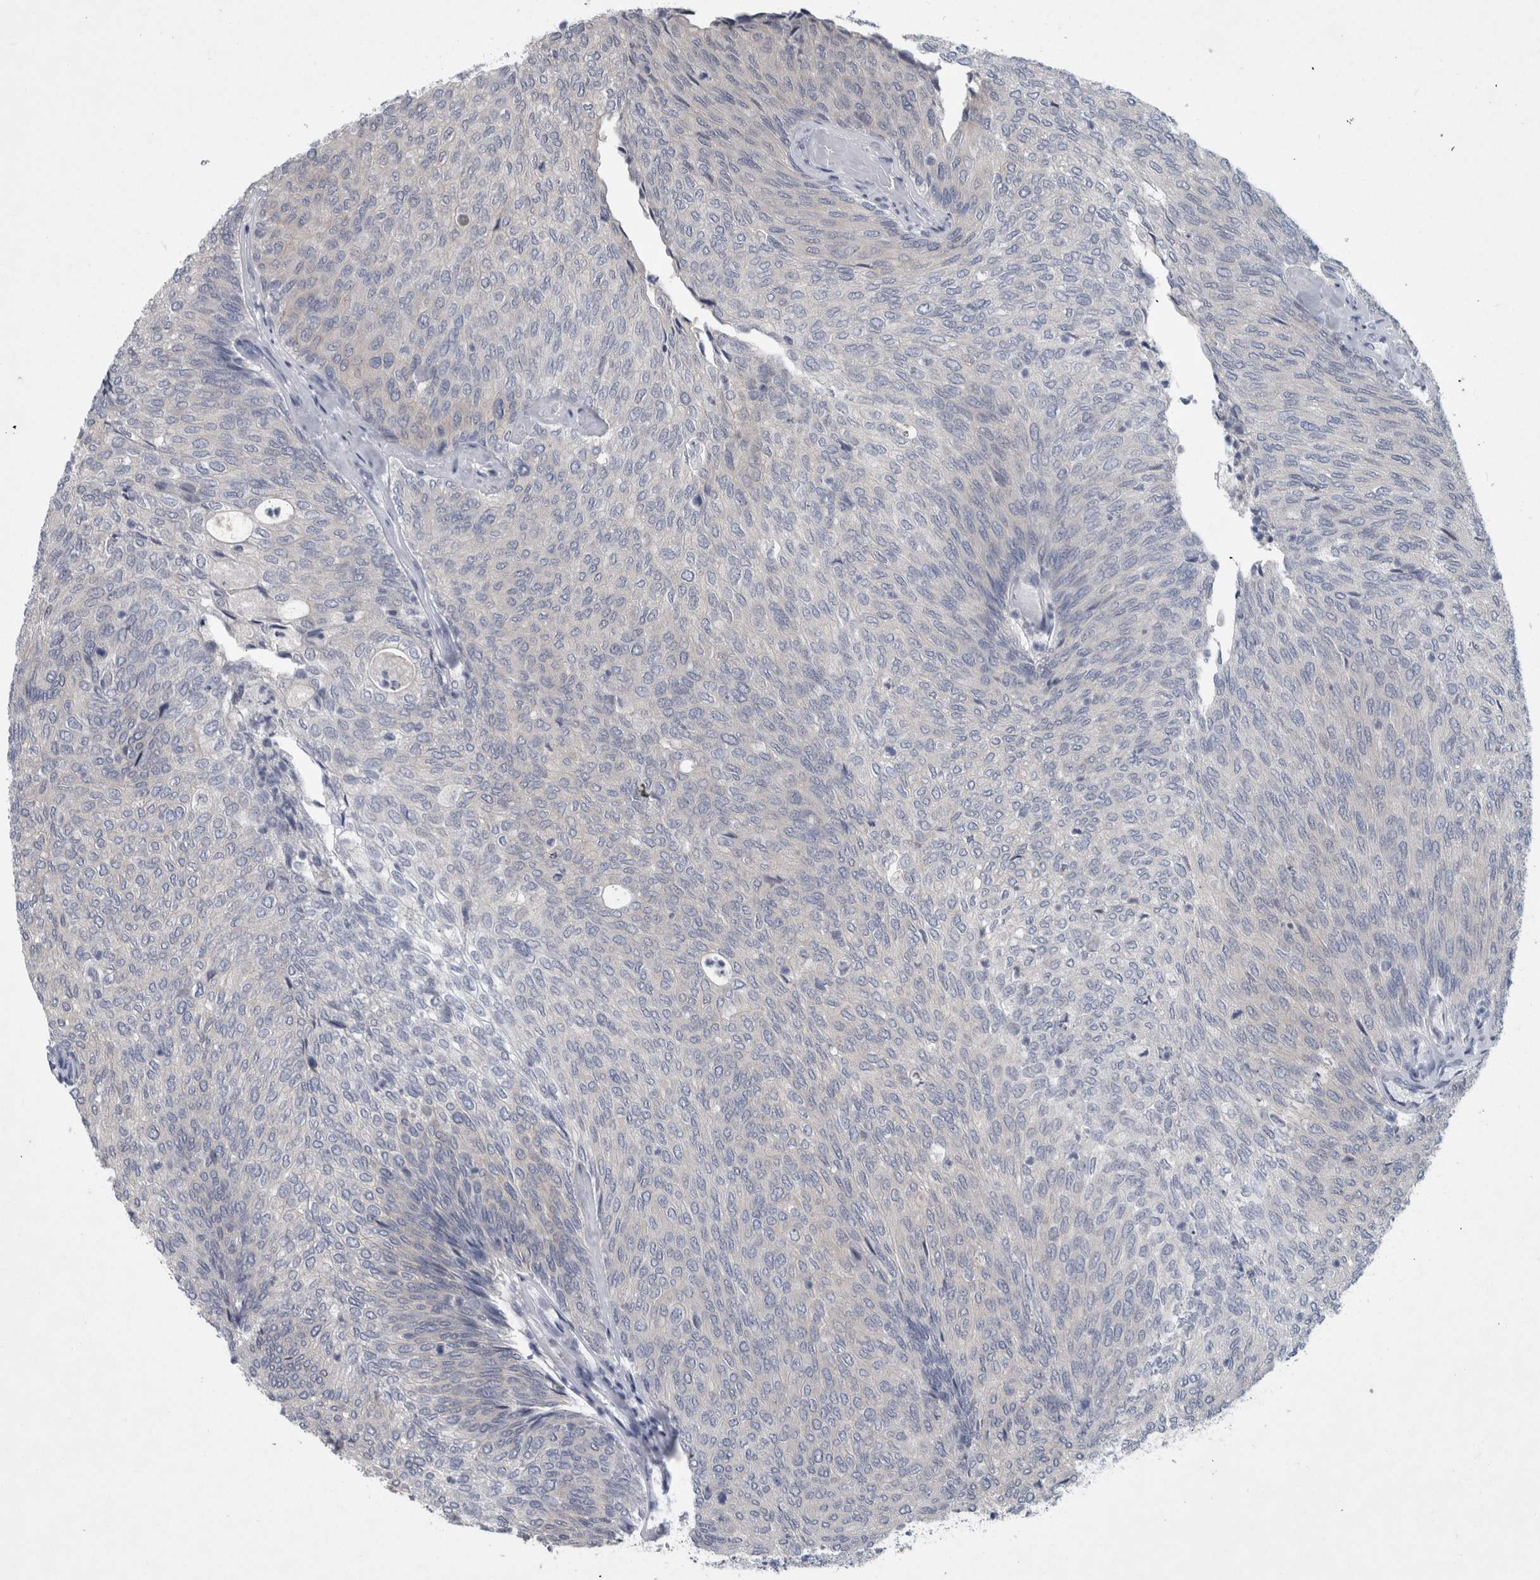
{"staining": {"intensity": "negative", "quantity": "none", "location": "none"}, "tissue": "urothelial cancer", "cell_type": "Tumor cells", "image_type": "cancer", "snomed": [{"axis": "morphology", "description": "Urothelial carcinoma, Low grade"}, {"axis": "topography", "description": "Urinary bladder"}], "caption": "Immunohistochemical staining of human low-grade urothelial carcinoma displays no significant expression in tumor cells.", "gene": "FAM83H", "patient": {"sex": "female", "age": 79}}